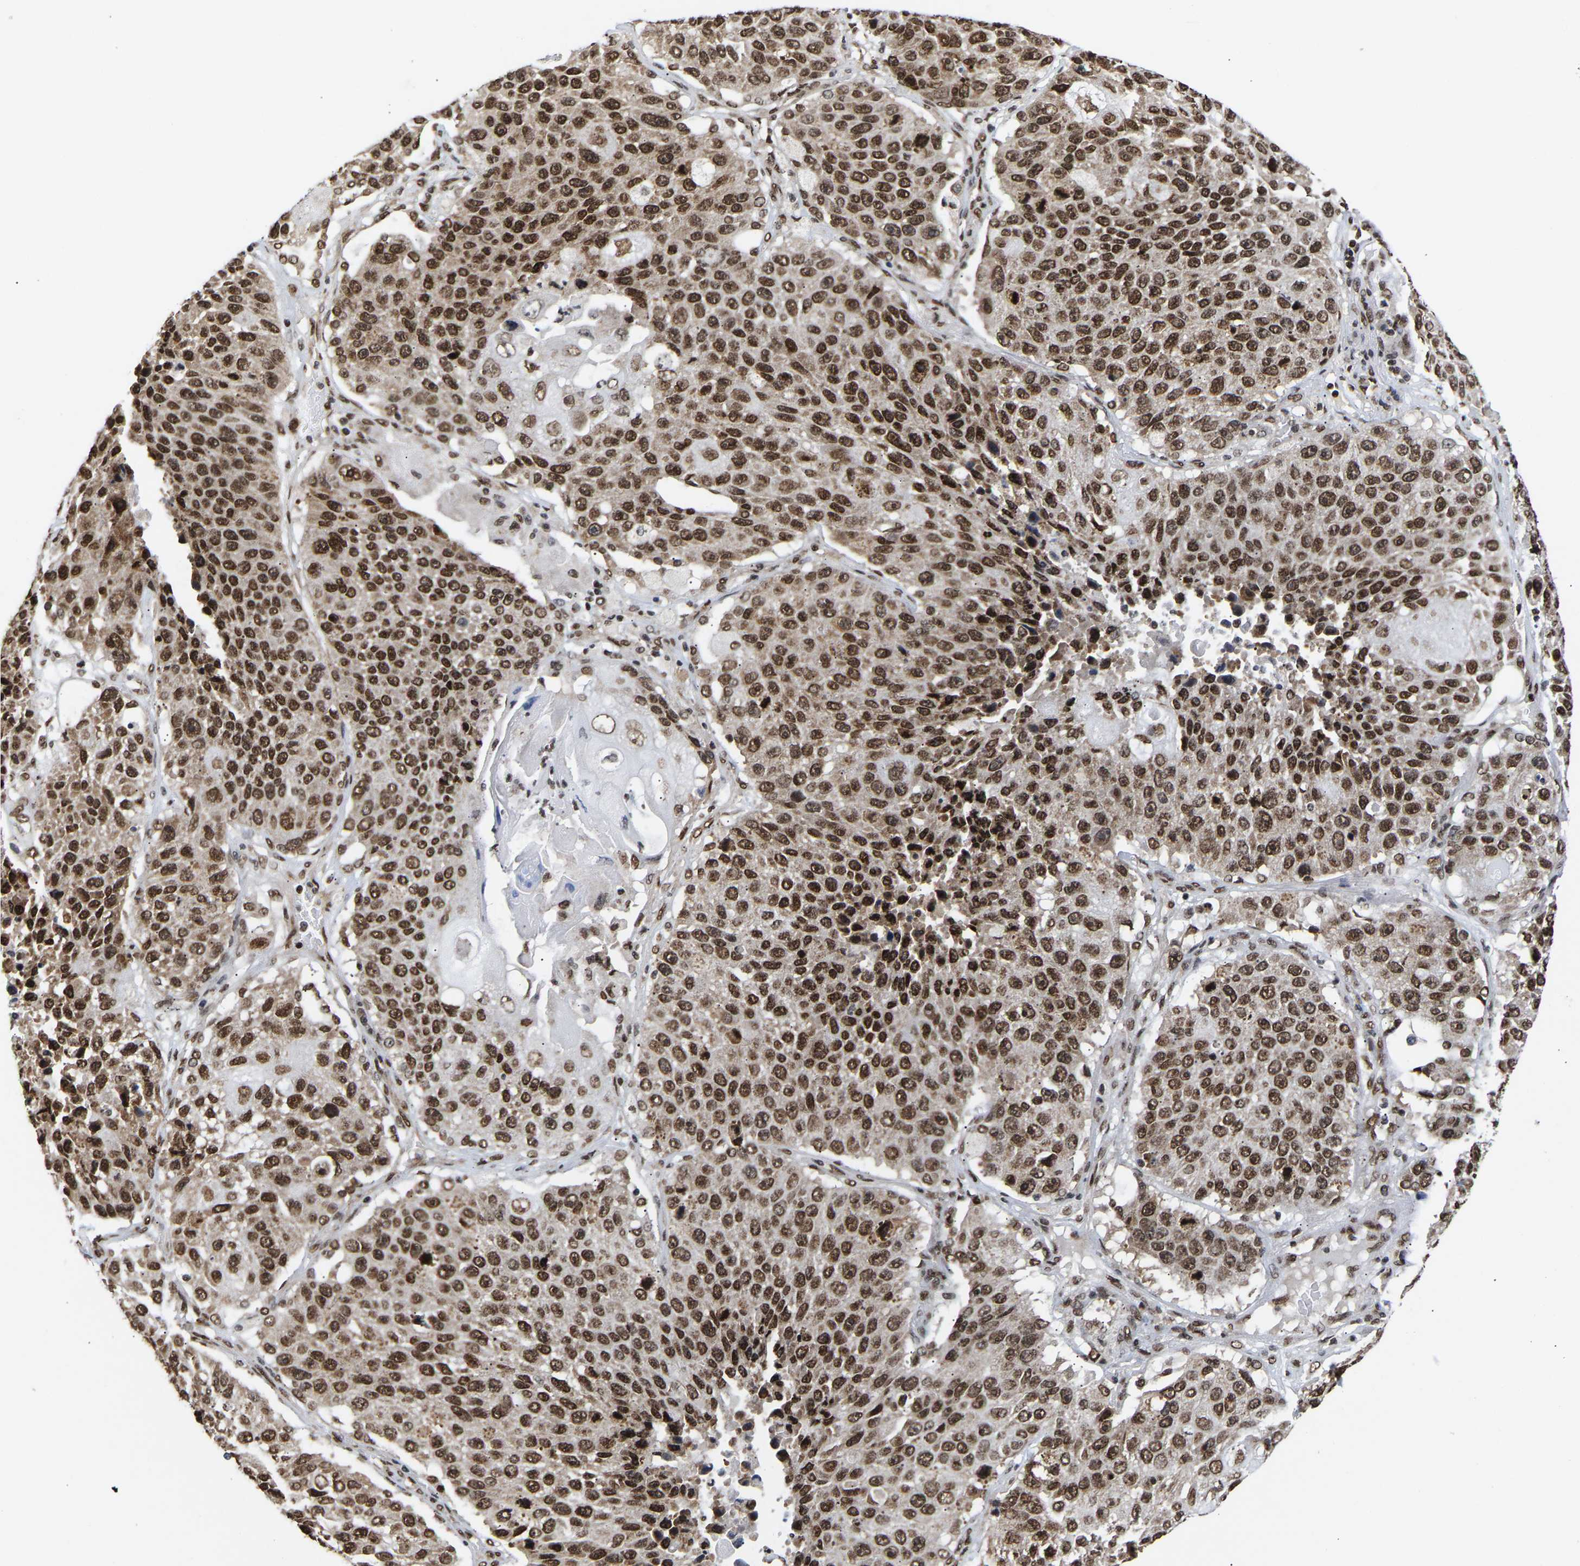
{"staining": {"intensity": "strong", "quantity": ">75%", "location": "nuclear"}, "tissue": "lung cancer", "cell_type": "Tumor cells", "image_type": "cancer", "snomed": [{"axis": "morphology", "description": "Squamous cell carcinoma, NOS"}, {"axis": "topography", "description": "Lung"}], "caption": "Tumor cells show high levels of strong nuclear positivity in approximately >75% of cells in human squamous cell carcinoma (lung).", "gene": "PSIP1", "patient": {"sex": "male", "age": 61}}